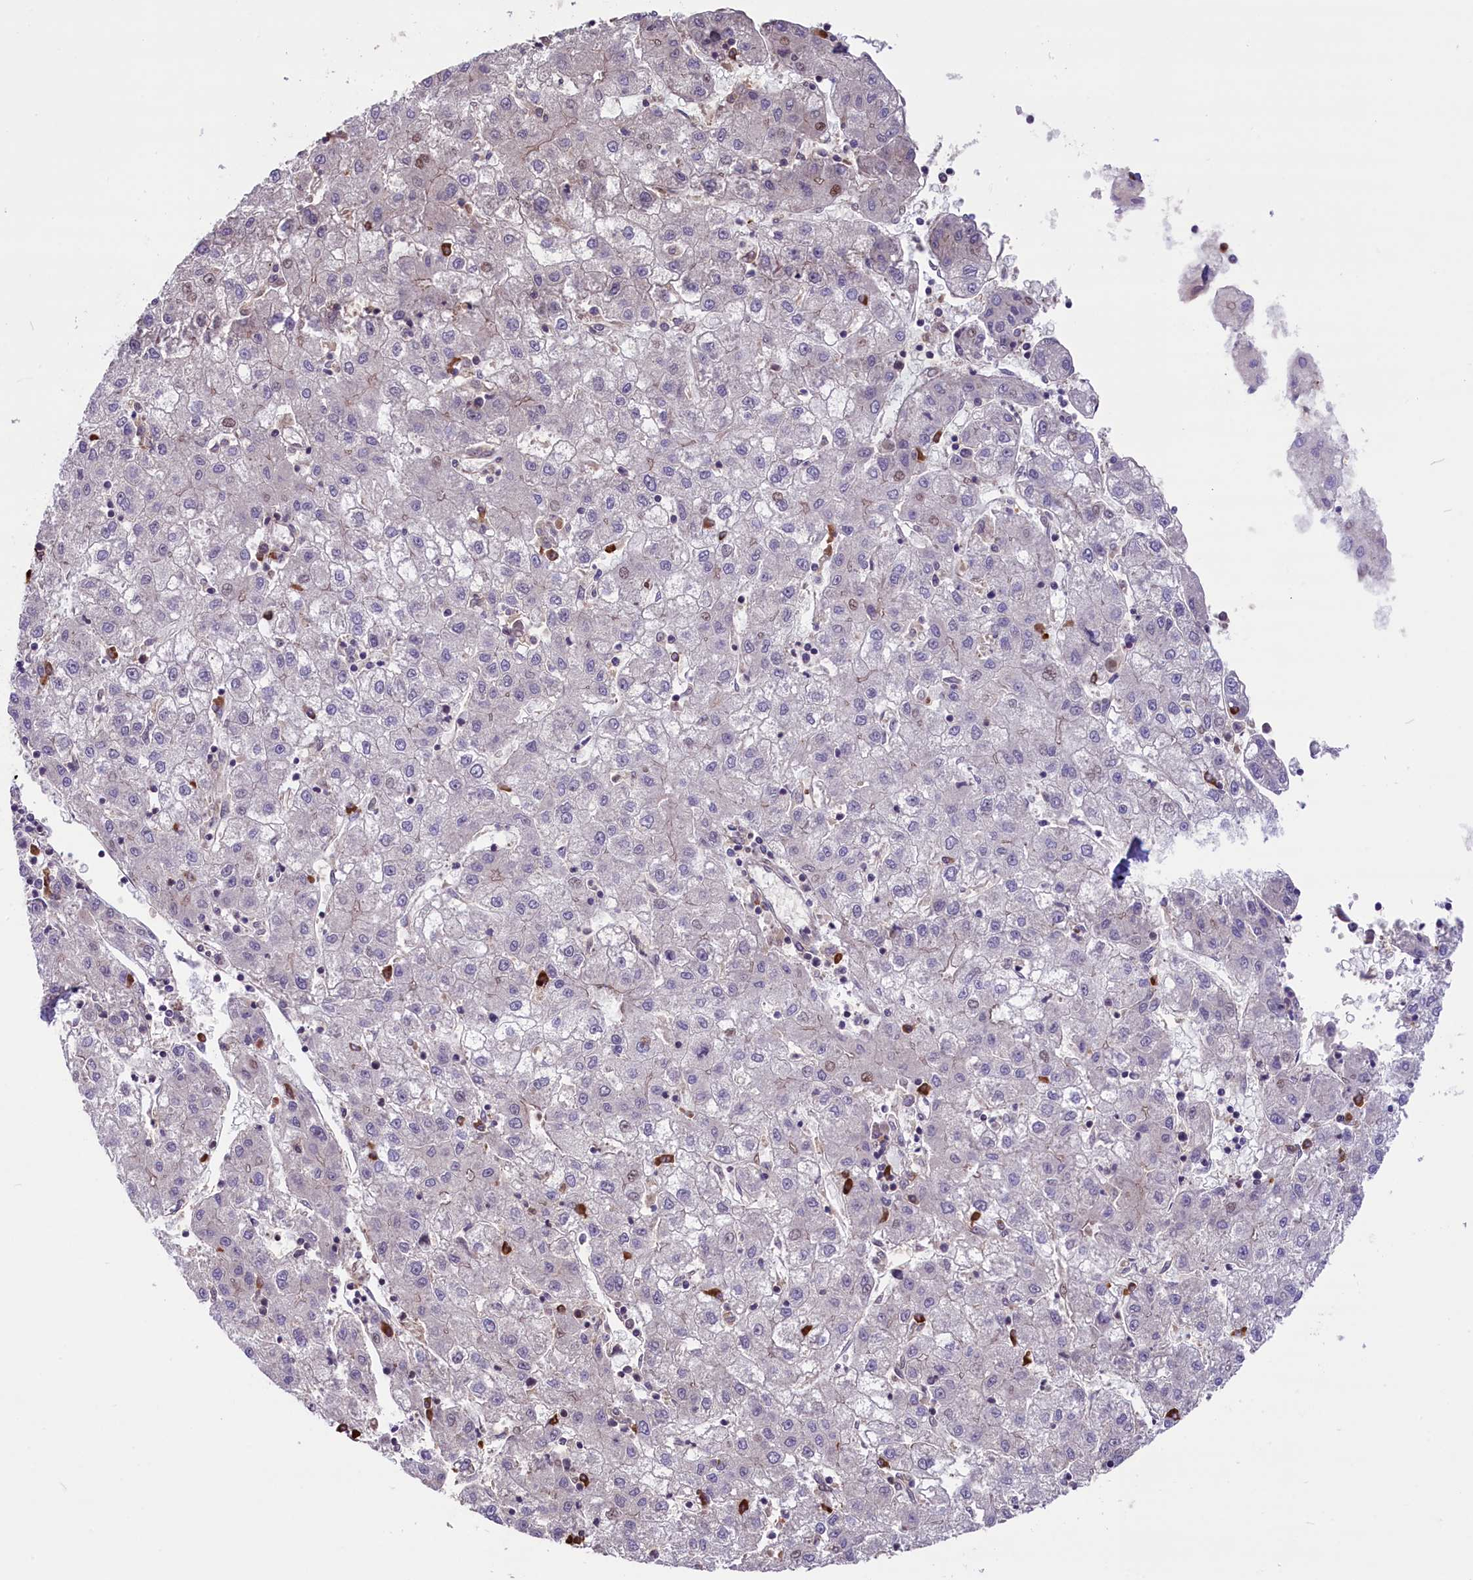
{"staining": {"intensity": "negative", "quantity": "none", "location": "none"}, "tissue": "liver cancer", "cell_type": "Tumor cells", "image_type": "cancer", "snomed": [{"axis": "morphology", "description": "Carcinoma, Hepatocellular, NOS"}, {"axis": "topography", "description": "Liver"}], "caption": "DAB (3,3'-diaminobenzidine) immunohistochemical staining of hepatocellular carcinoma (liver) demonstrates no significant staining in tumor cells. Brightfield microscopy of immunohistochemistry (IHC) stained with DAB (3,3'-diaminobenzidine) (brown) and hematoxylin (blue), captured at high magnification.", "gene": "RIC8A", "patient": {"sex": "male", "age": 72}}